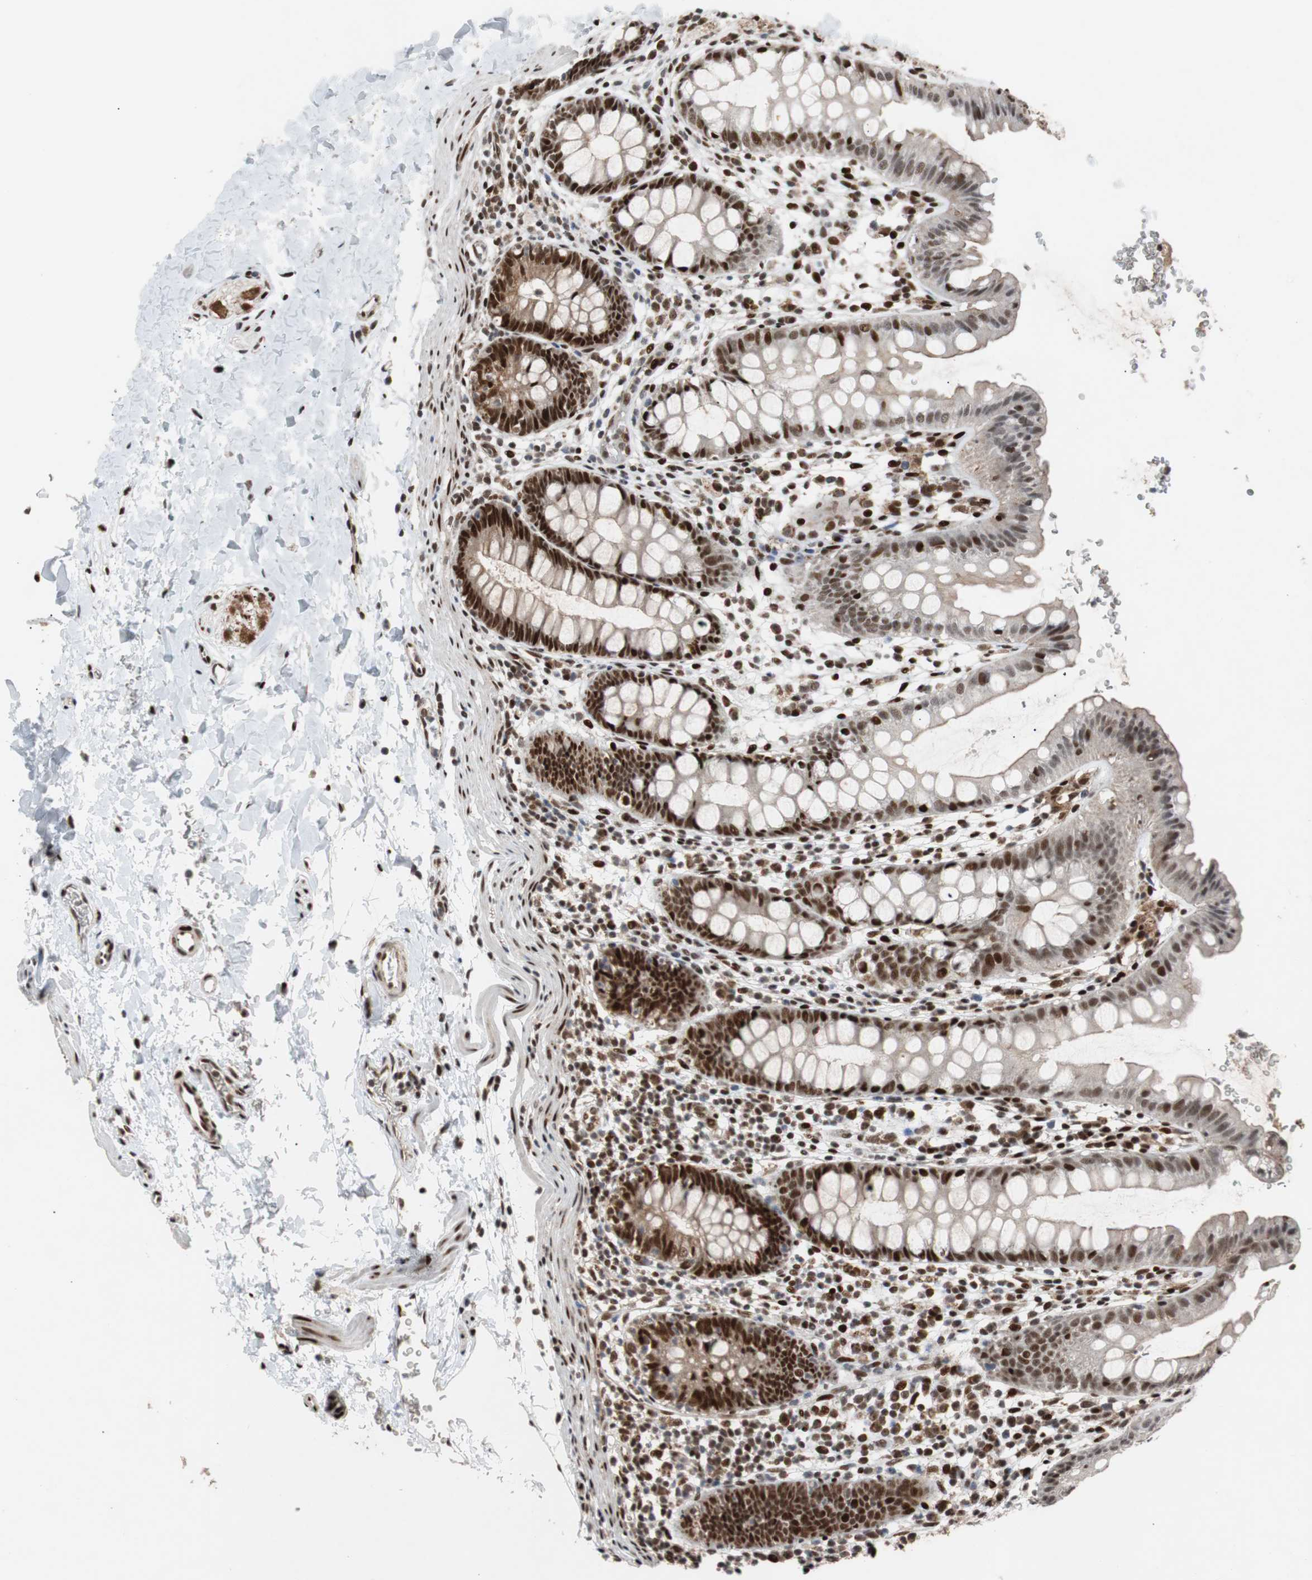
{"staining": {"intensity": "strong", "quantity": ">75%", "location": "nuclear"}, "tissue": "rectum", "cell_type": "Glandular cells", "image_type": "normal", "snomed": [{"axis": "morphology", "description": "Normal tissue, NOS"}, {"axis": "topography", "description": "Rectum"}], "caption": "Protein positivity by immunohistochemistry (IHC) demonstrates strong nuclear expression in about >75% of glandular cells in normal rectum. Using DAB (brown) and hematoxylin (blue) stains, captured at high magnification using brightfield microscopy.", "gene": "NBL1", "patient": {"sex": "female", "age": 24}}